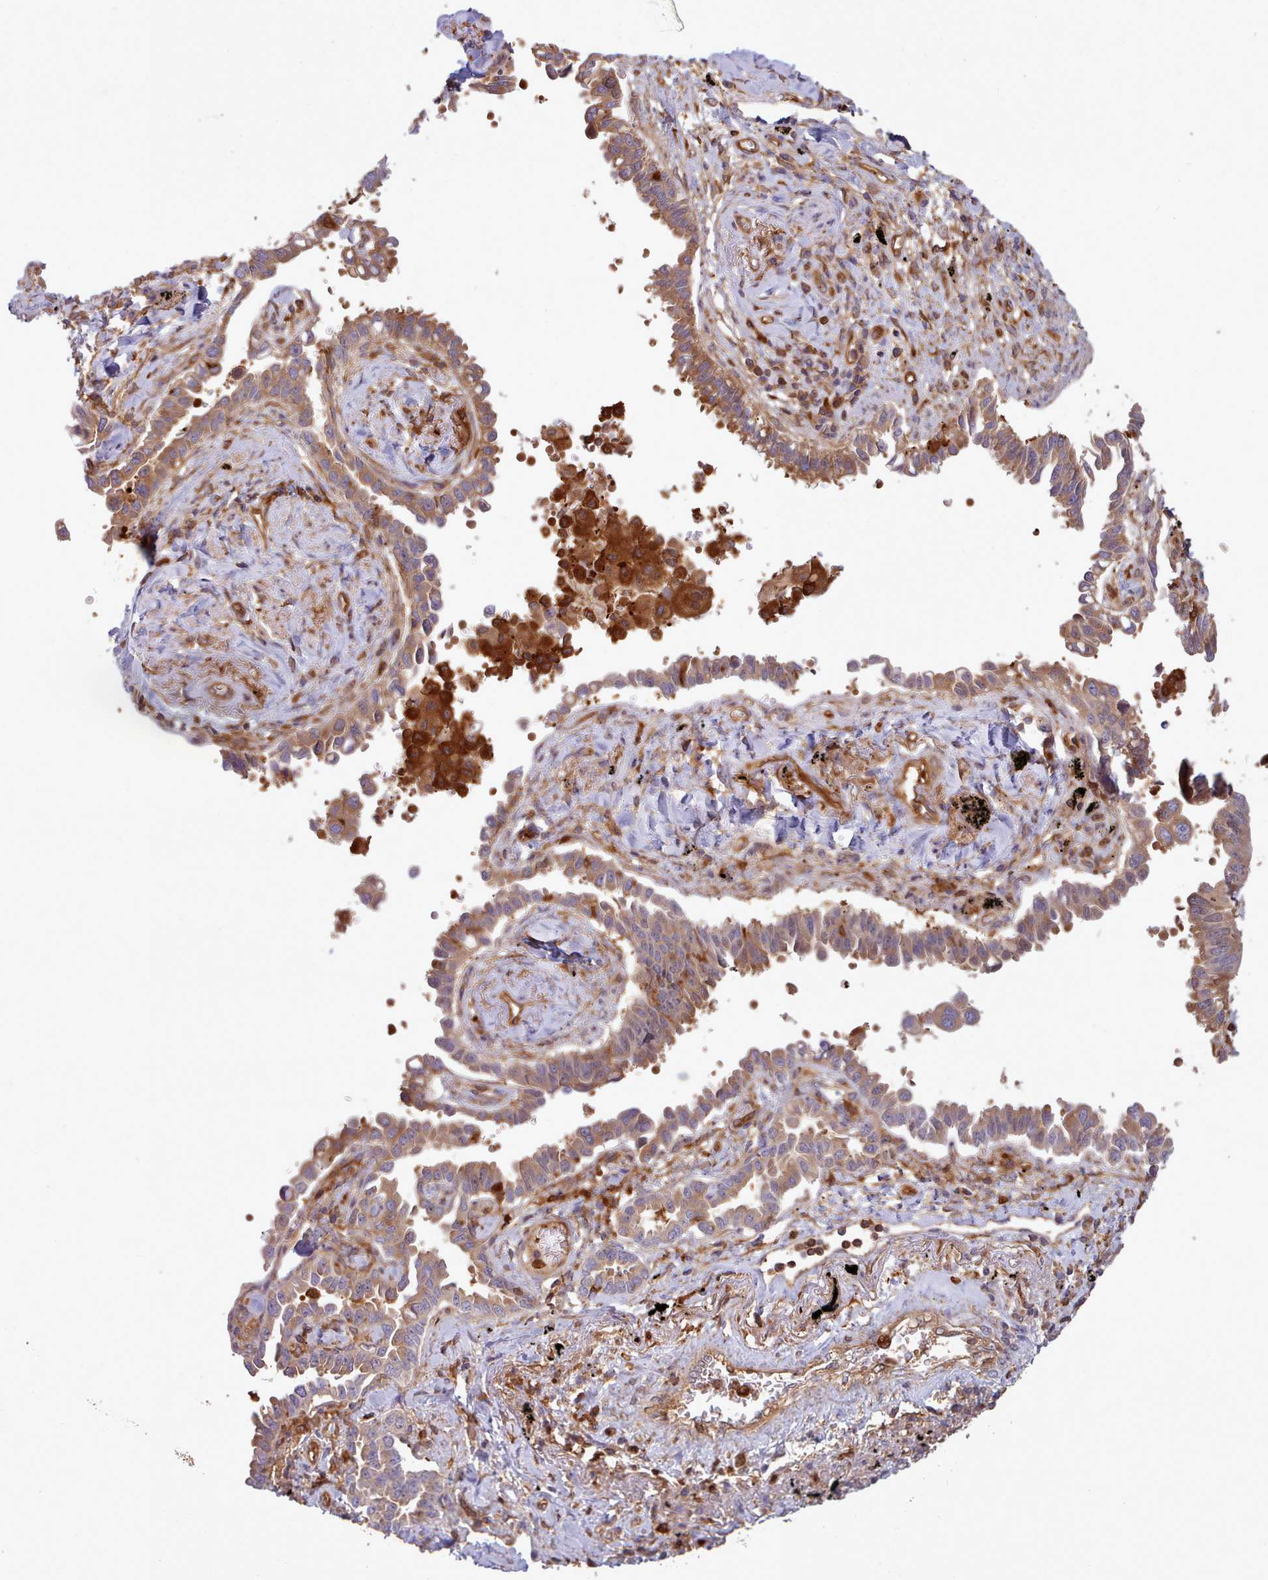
{"staining": {"intensity": "moderate", "quantity": ">75%", "location": "cytoplasmic/membranous"}, "tissue": "lung cancer", "cell_type": "Tumor cells", "image_type": "cancer", "snomed": [{"axis": "morphology", "description": "Adenocarcinoma, NOS"}, {"axis": "topography", "description": "Lung"}], "caption": "A micrograph of lung cancer (adenocarcinoma) stained for a protein reveals moderate cytoplasmic/membranous brown staining in tumor cells.", "gene": "SLC4A9", "patient": {"sex": "male", "age": 67}}